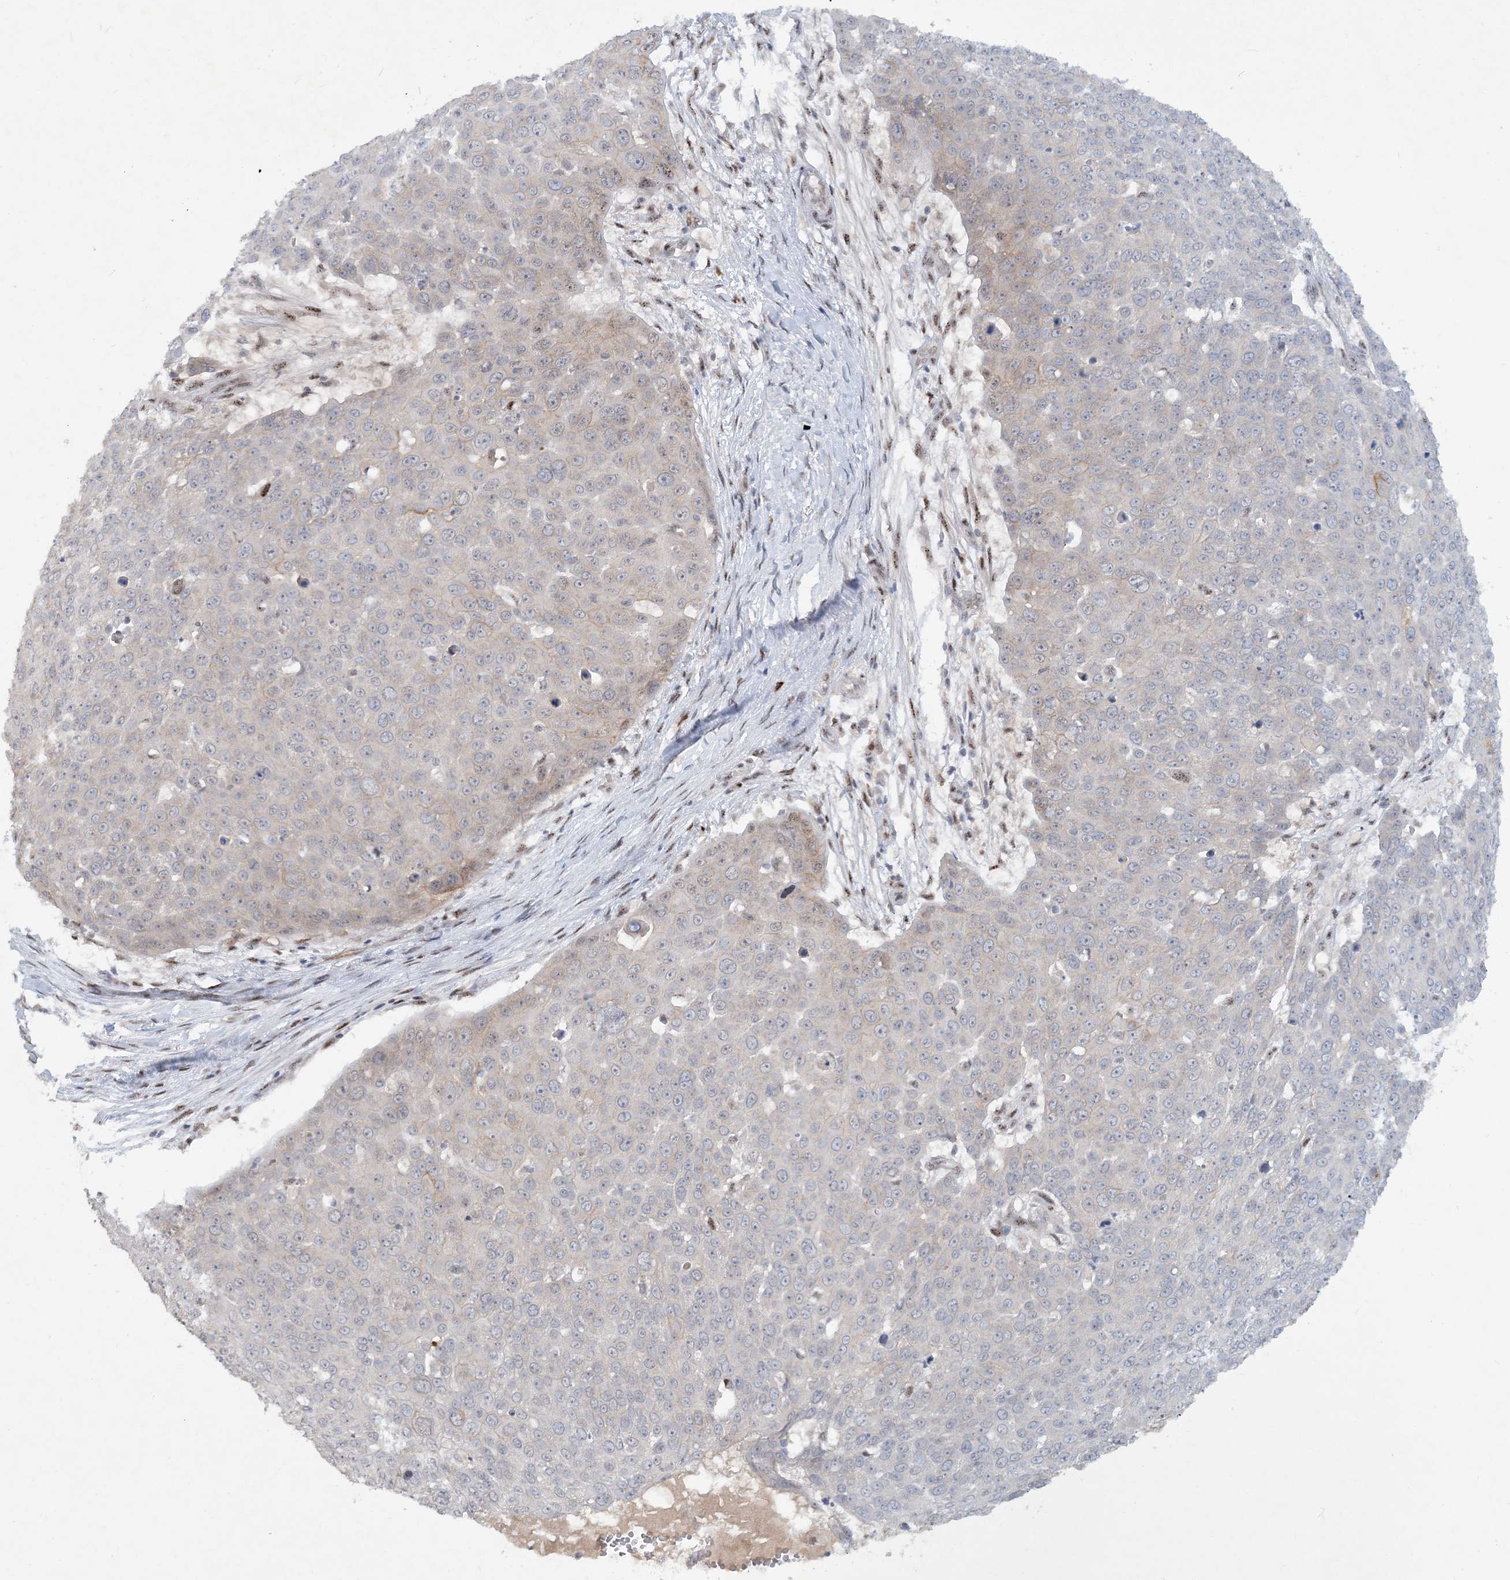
{"staining": {"intensity": "negative", "quantity": "none", "location": "none"}, "tissue": "skin cancer", "cell_type": "Tumor cells", "image_type": "cancer", "snomed": [{"axis": "morphology", "description": "Squamous cell carcinoma, NOS"}, {"axis": "topography", "description": "Skin"}], "caption": "DAB immunohistochemical staining of human skin cancer shows no significant expression in tumor cells.", "gene": "GIN1", "patient": {"sex": "male", "age": 71}}